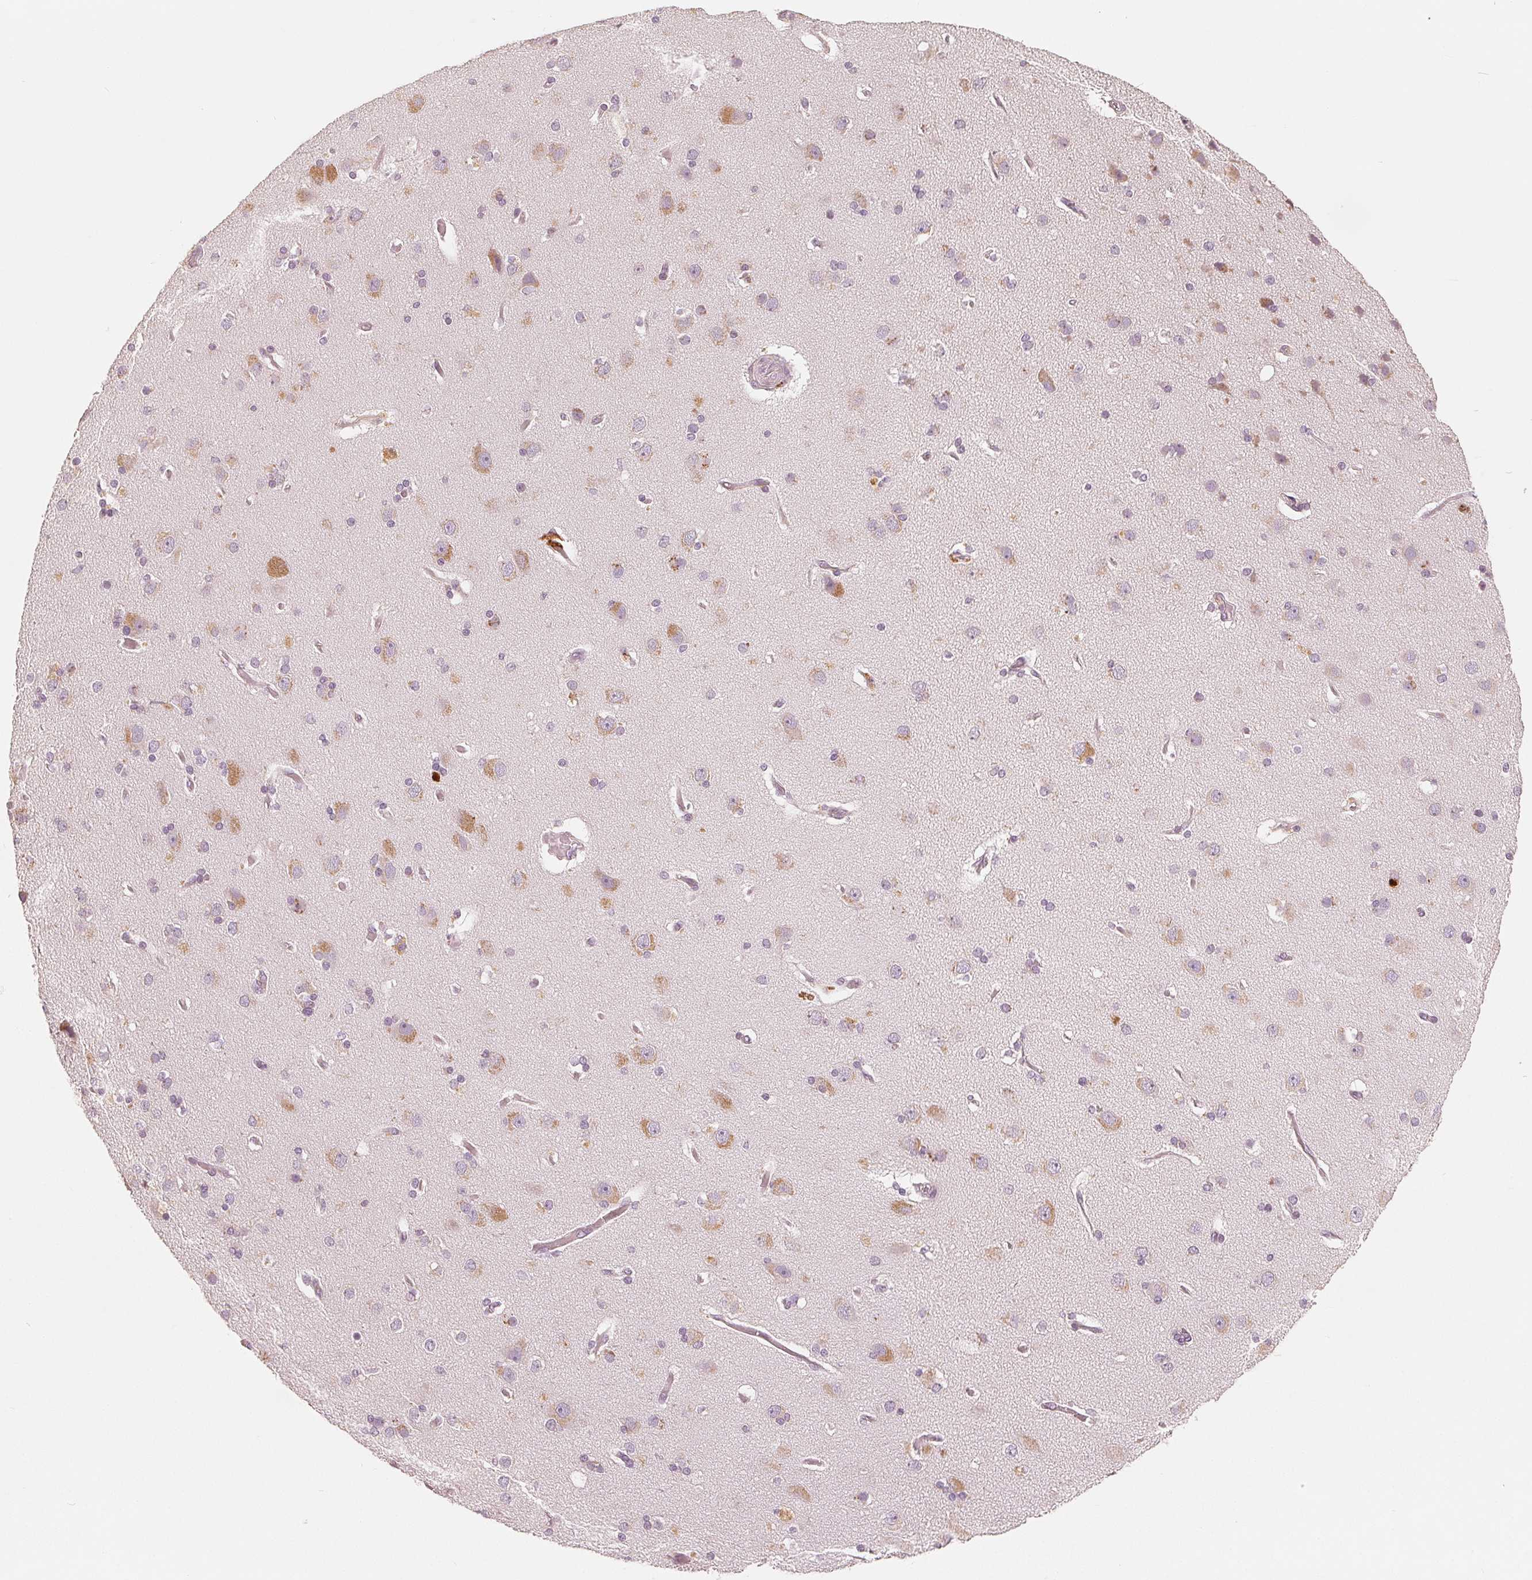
{"staining": {"intensity": "weak", "quantity": "25%-75%", "location": "cytoplasmic/membranous"}, "tissue": "cerebral cortex", "cell_type": "Endothelial cells", "image_type": "normal", "snomed": [{"axis": "morphology", "description": "Normal tissue, NOS"}, {"axis": "morphology", "description": "Glioma, malignant, High grade"}, {"axis": "topography", "description": "Cerebral cortex"}], "caption": "Immunohistochemical staining of benign human cerebral cortex shows weak cytoplasmic/membranous protein expression in approximately 25%-75% of endothelial cells.", "gene": "TMSB15B", "patient": {"sex": "male", "age": 71}}